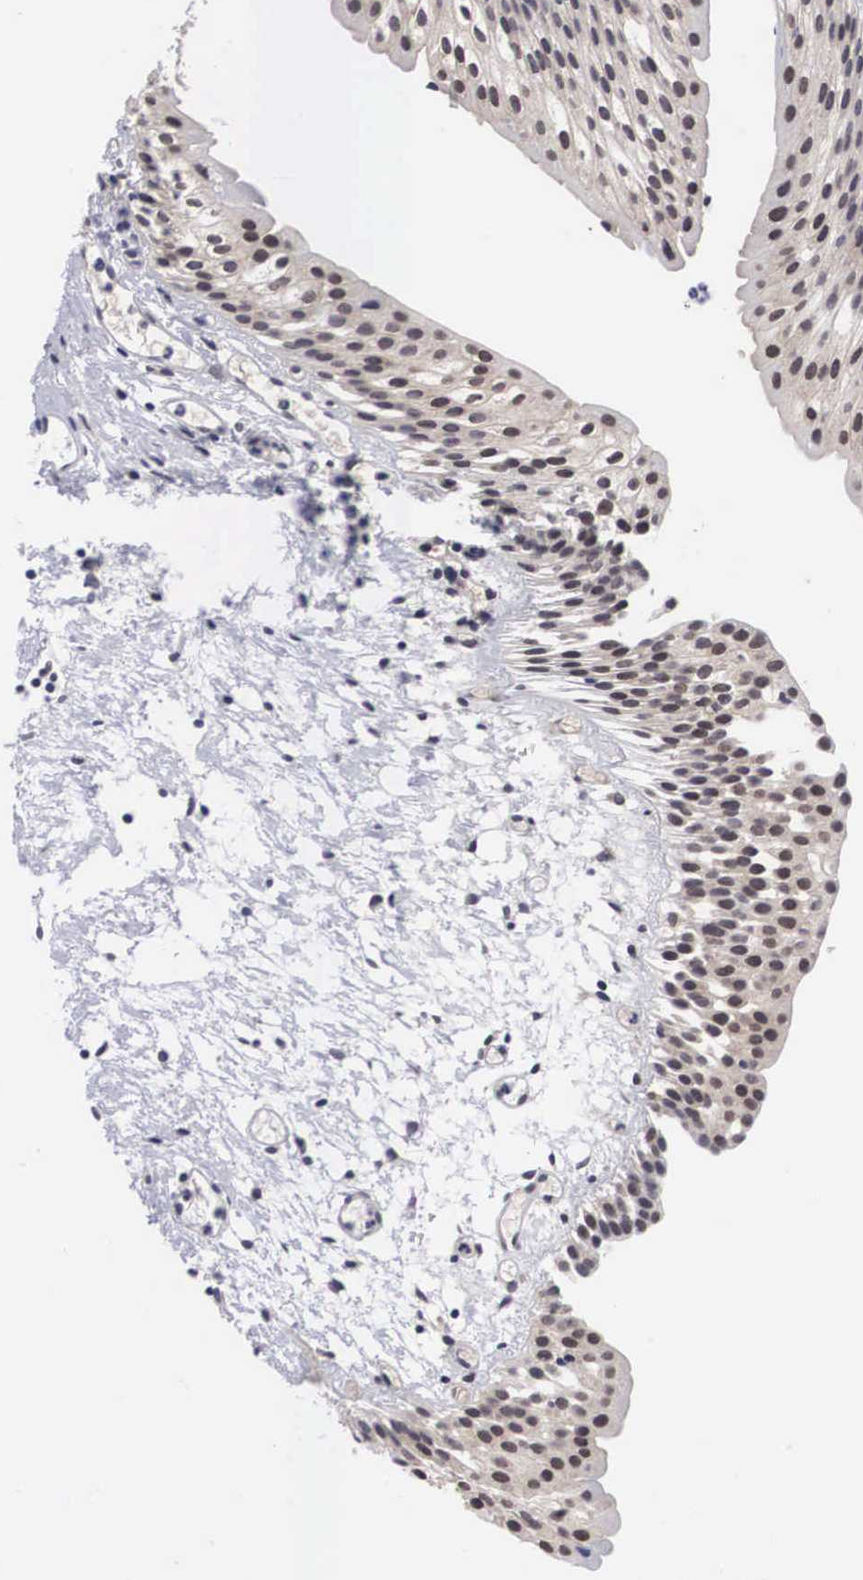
{"staining": {"intensity": "moderate", "quantity": "25%-75%", "location": "cytoplasmic/membranous"}, "tissue": "urinary bladder", "cell_type": "Urothelial cells", "image_type": "normal", "snomed": [{"axis": "morphology", "description": "Normal tissue, NOS"}, {"axis": "topography", "description": "Urinary bladder"}], "caption": "Immunohistochemical staining of benign human urinary bladder displays medium levels of moderate cytoplasmic/membranous staining in approximately 25%-75% of urothelial cells. (Brightfield microscopy of DAB IHC at high magnification).", "gene": "OTX2", "patient": {"sex": "male", "age": 48}}